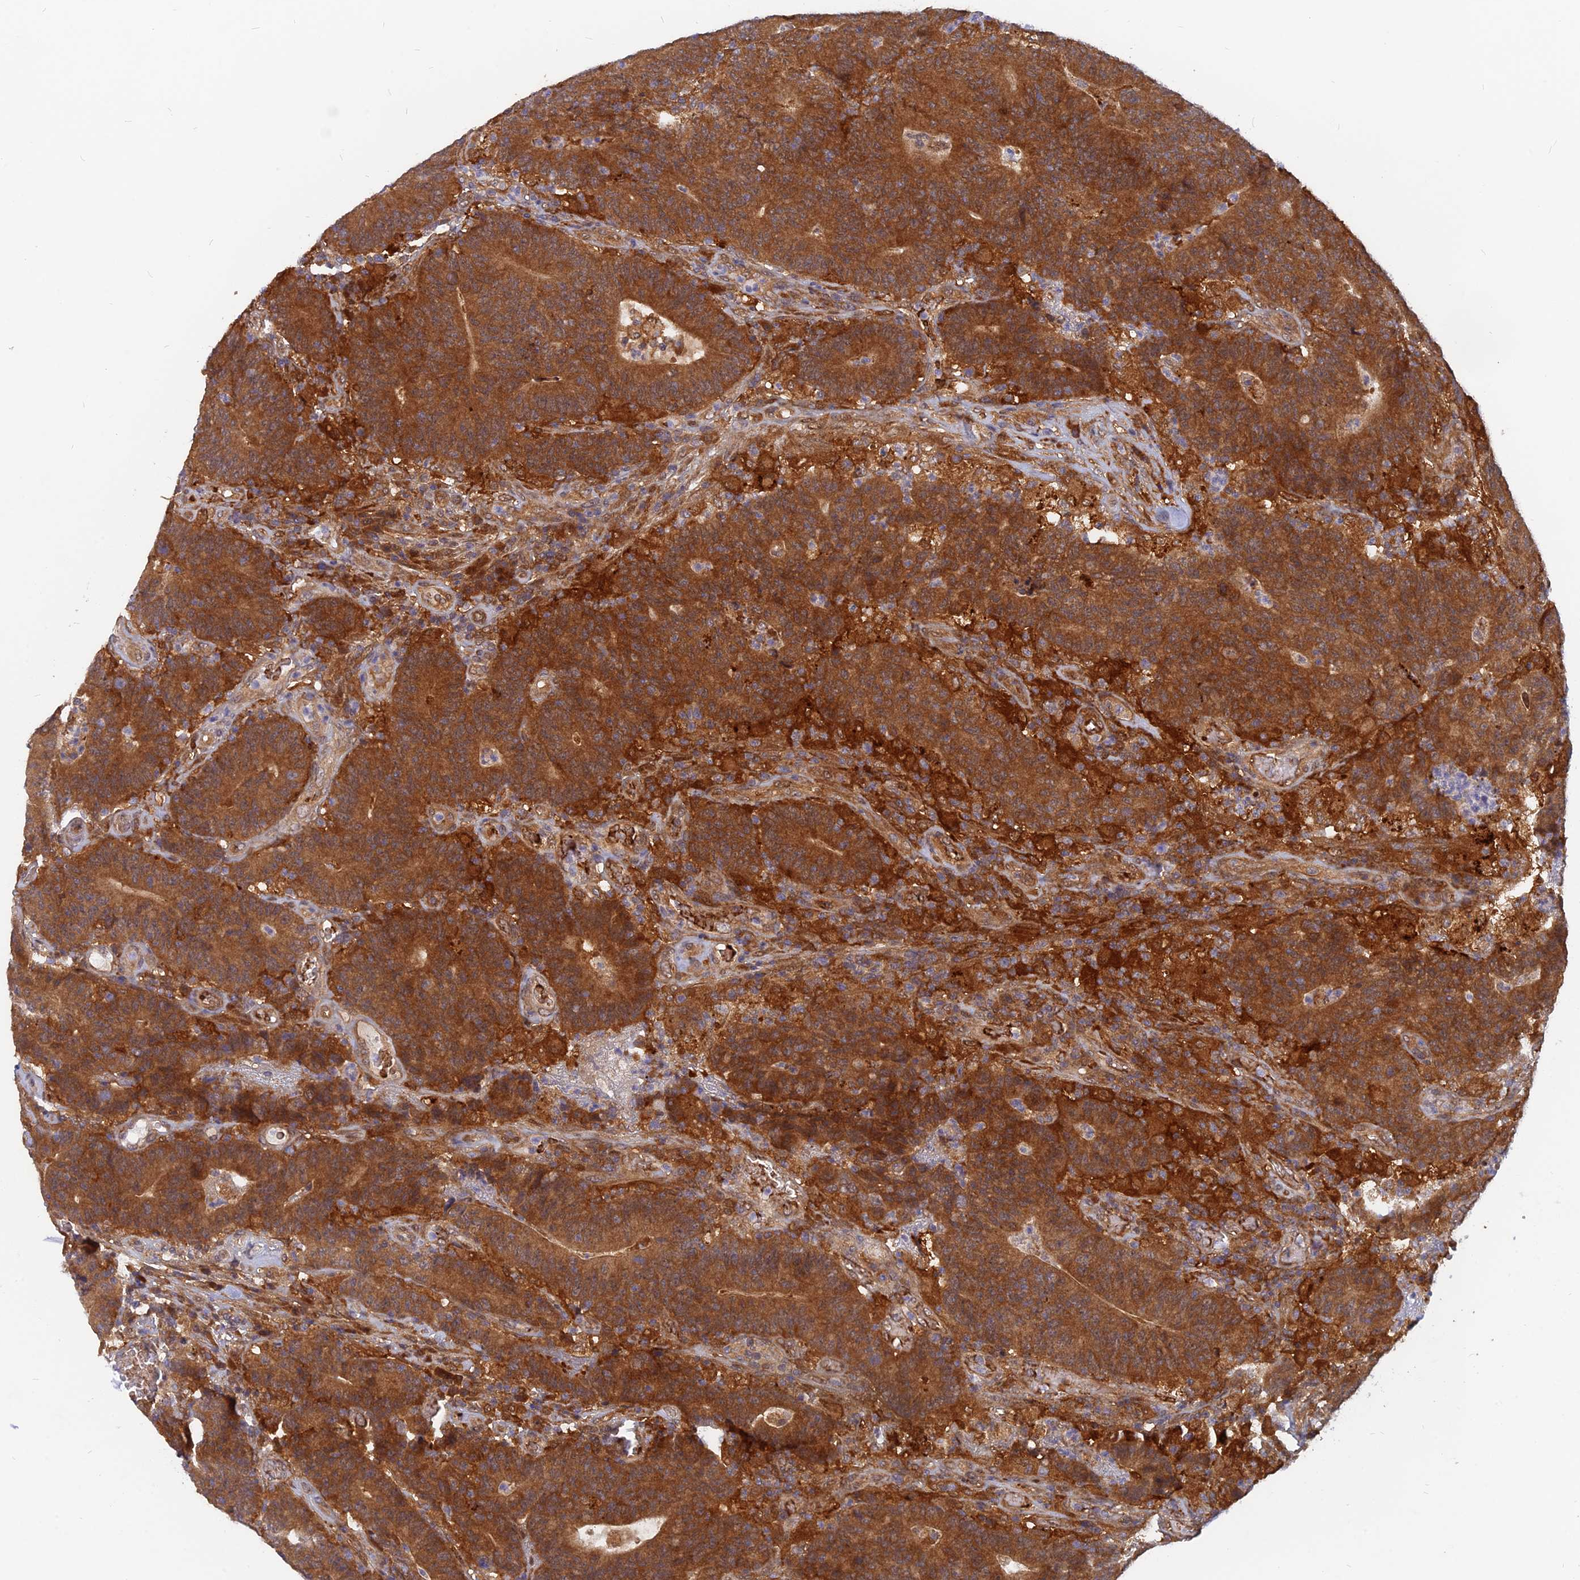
{"staining": {"intensity": "strong", "quantity": ">75%", "location": "cytoplasmic/membranous"}, "tissue": "colorectal cancer", "cell_type": "Tumor cells", "image_type": "cancer", "snomed": [{"axis": "morphology", "description": "Normal tissue, NOS"}, {"axis": "morphology", "description": "Adenocarcinoma, NOS"}, {"axis": "topography", "description": "Colon"}], "caption": "Colorectal cancer was stained to show a protein in brown. There is high levels of strong cytoplasmic/membranous positivity in approximately >75% of tumor cells.", "gene": "ARL2BP", "patient": {"sex": "female", "age": 75}}